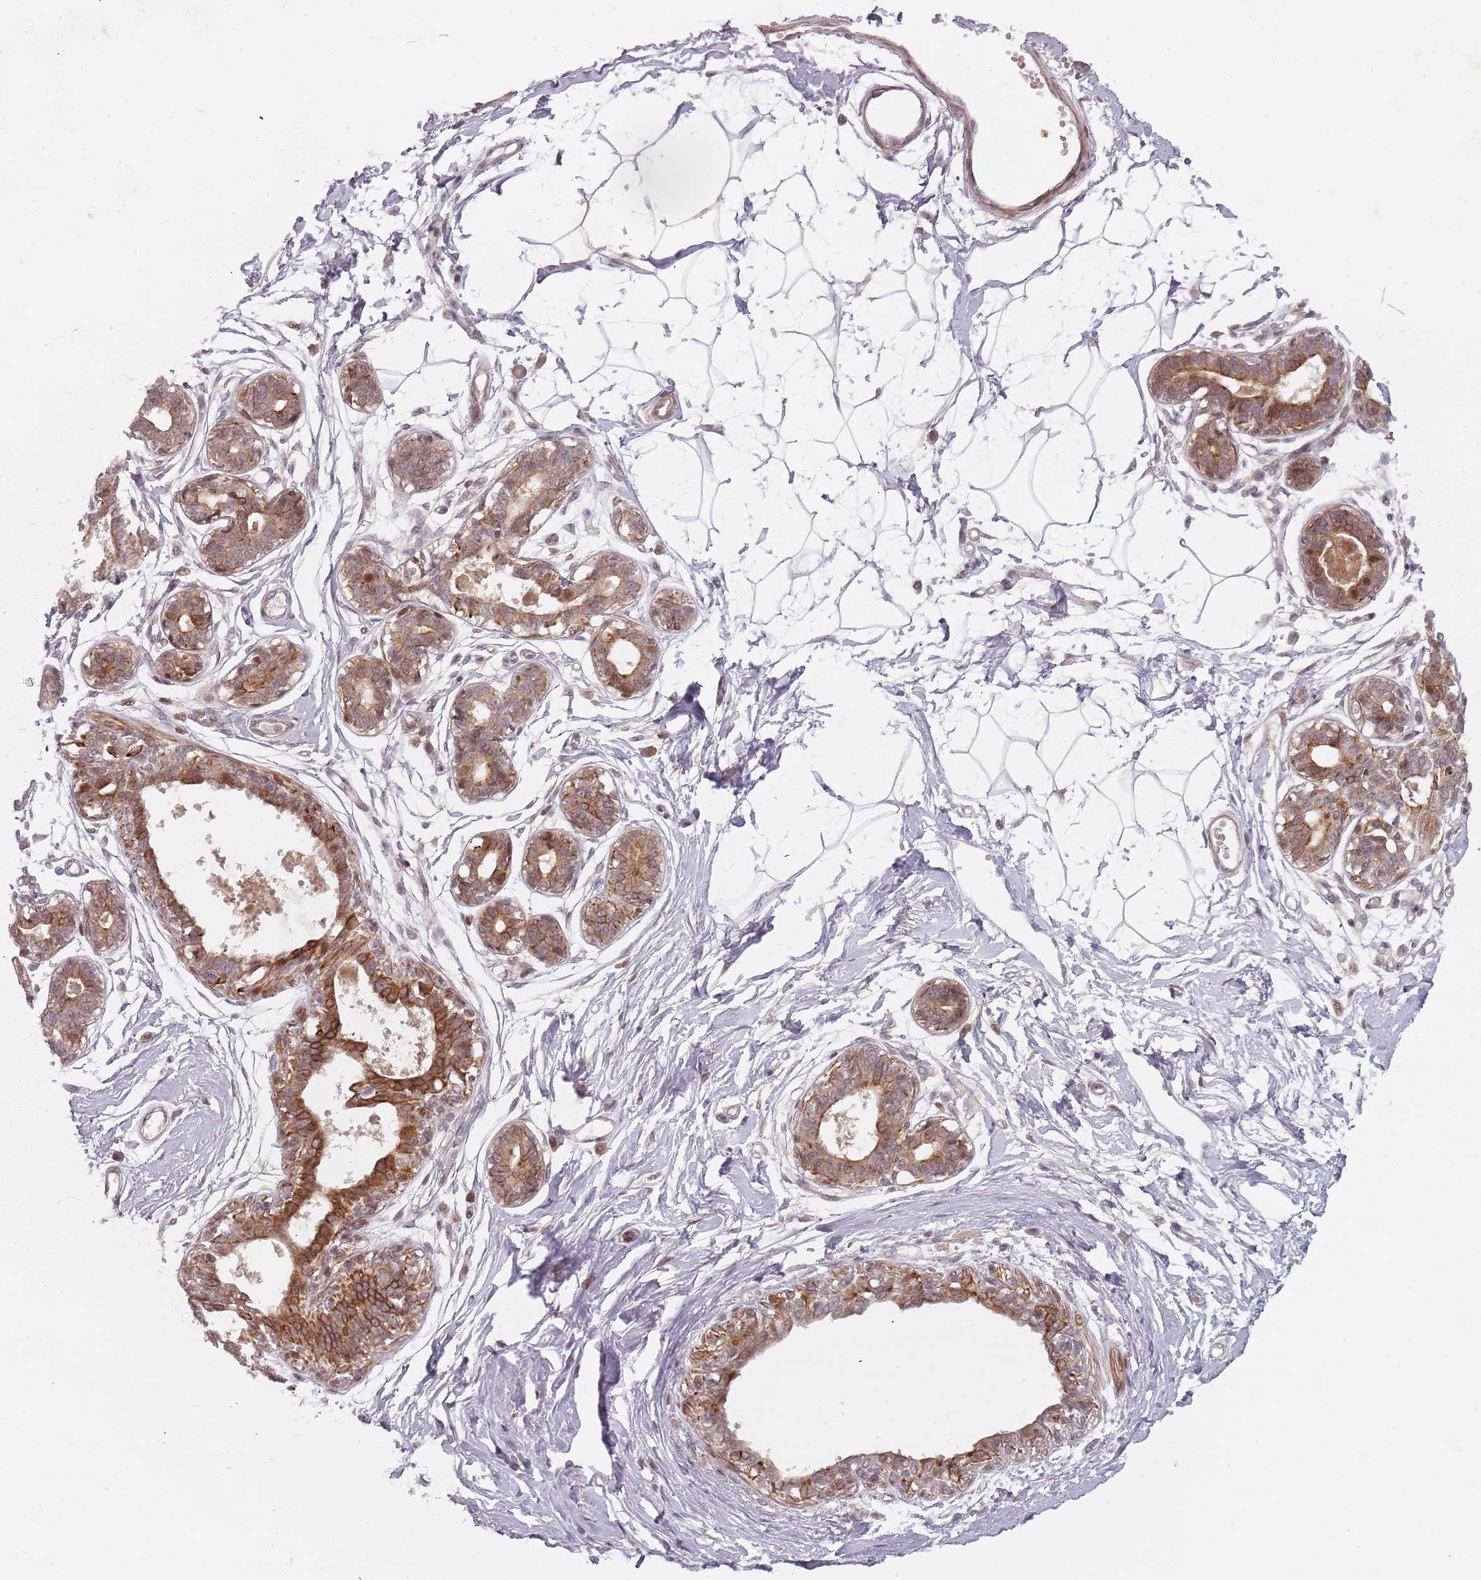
{"staining": {"intensity": "negative", "quantity": "none", "location": "none"}, "tissue": "breast", "cell_type": "Adipocytes", "image_type": "normal", "snomed": [{"axis": "morphology", "description": "Normal tissue, NOS"}, {"axis": "topography", "description": "Breast"}], "caption": "An immunohistochemistry micrograph of unremarkable breast is shown. There is no staining in adipocytes of breast.", "gene": "RPS6KA2", "patient": {"sex": "female", "age": 45}}